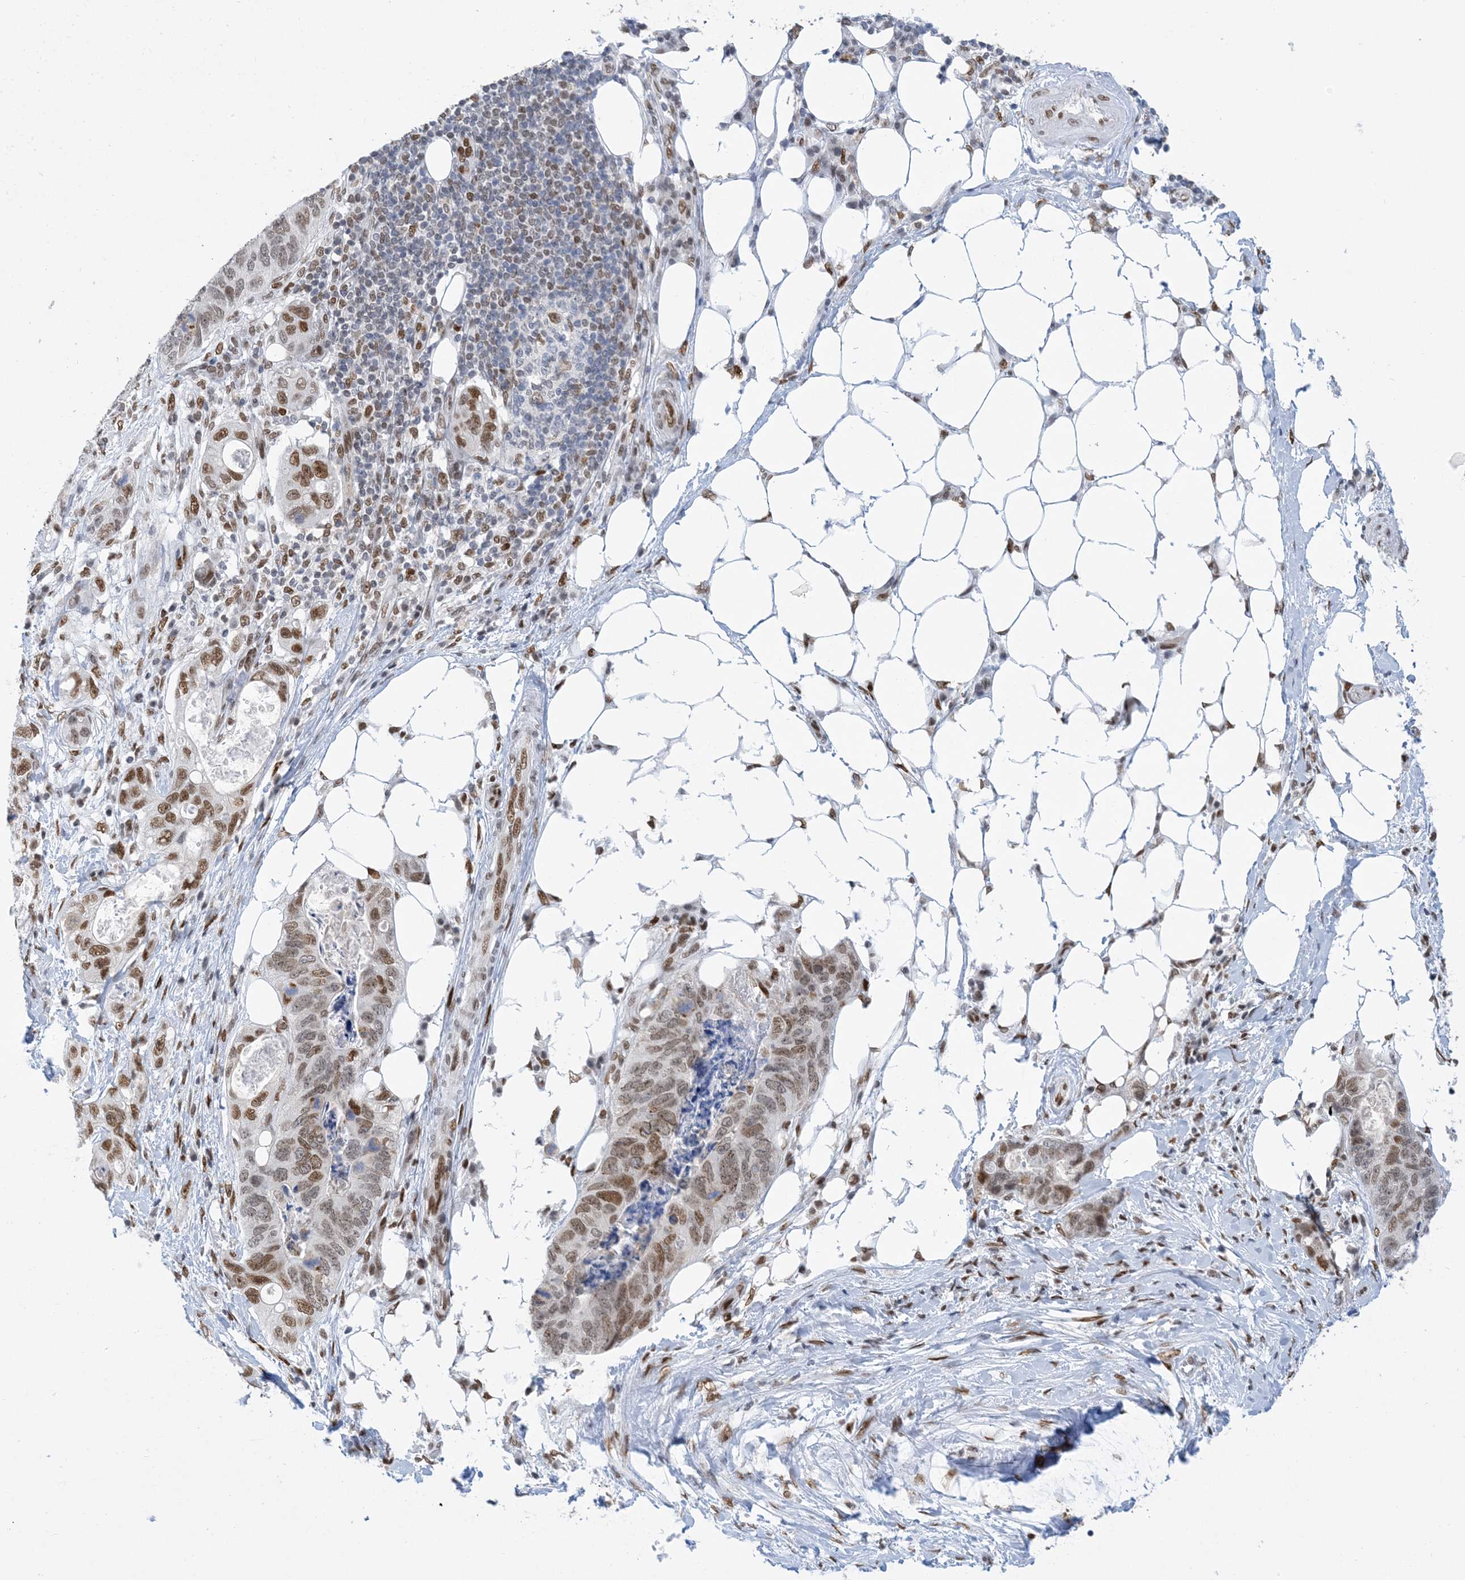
{"staining": {"intensity": "moderate", "quantity": ">75%", "location": "nuclear"}, "tissue": "stomach cancer", "cell_type": "Tumor cells", "image_type": "cancer", "snomed": [{"axis": "morphology", "description": "Adenocarcinoma, NOS"}, {"axis": "topography", "description": "Stomach"}], "caption": "A brown stain highlights moderate nuclear staining of a protein in adenocarcinoma (stomach) tumor cells.", "gene": "PCYT1A", "patient": {"sex": "female", "age": 89}}